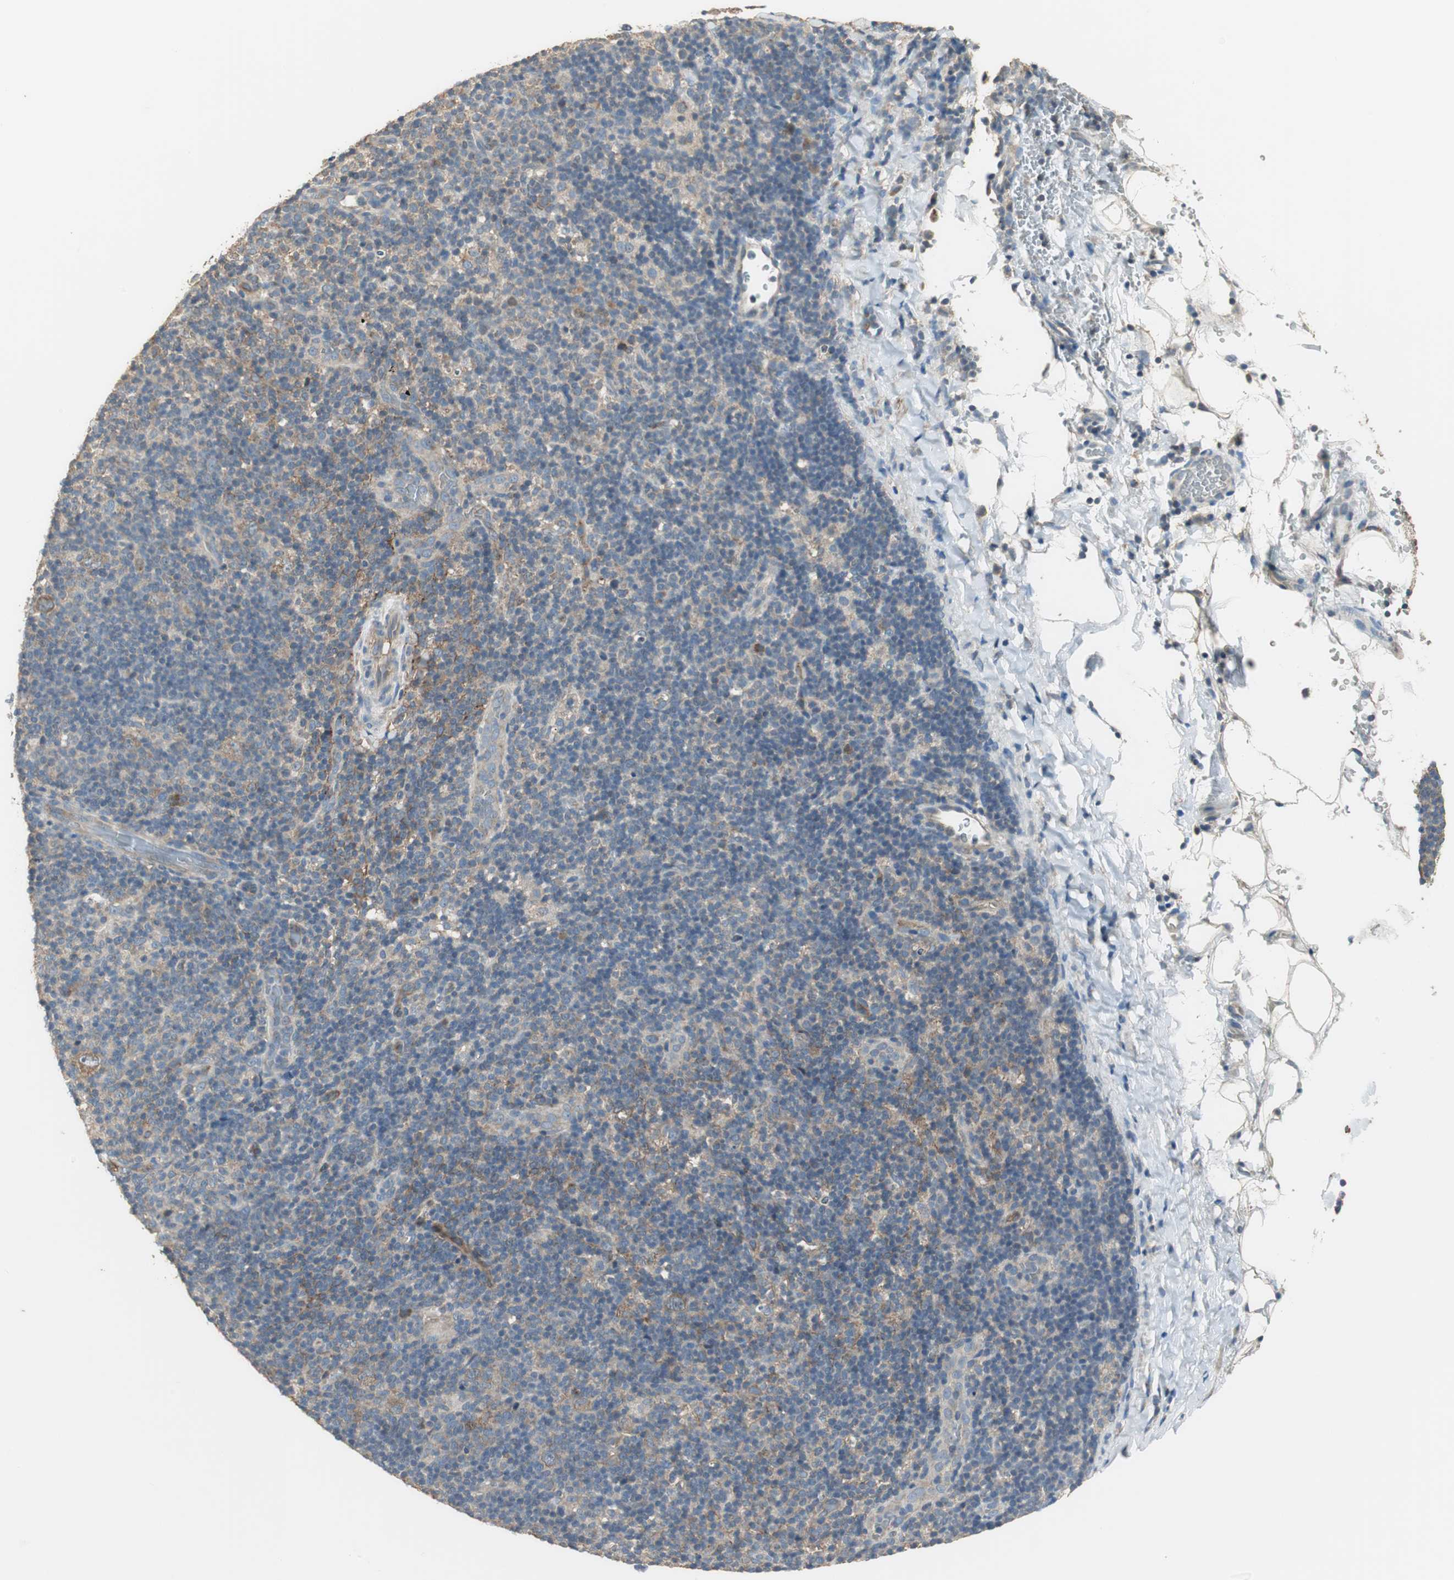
{"staining": {"intensity": "weak", "quantity": ">75%", "location": "cytoplasmic/membranous"}, "tissue": "lymphoma", "cell_type": "Tumor cells", "image_type": "cancer", "snomed": [{"axis": "morphology", "description": "Hodgkin's disease, NOS"}, {"axis": "topography", "description": "Lymph node"}], "caption": "Immunohistochemistry staining of lymphoma, which displays low levels of weak cytoplasmic/membranous staining in approximately >75% of tumor cells indicating weak cytoplasmic/membranous protein staining. The staining was performed using DAB (brown) for protein detection and nuclei were counterstained in hematoxylin (blue).", "gene": "MSTO1", "patient": {"sex": "female", "age": 57}}